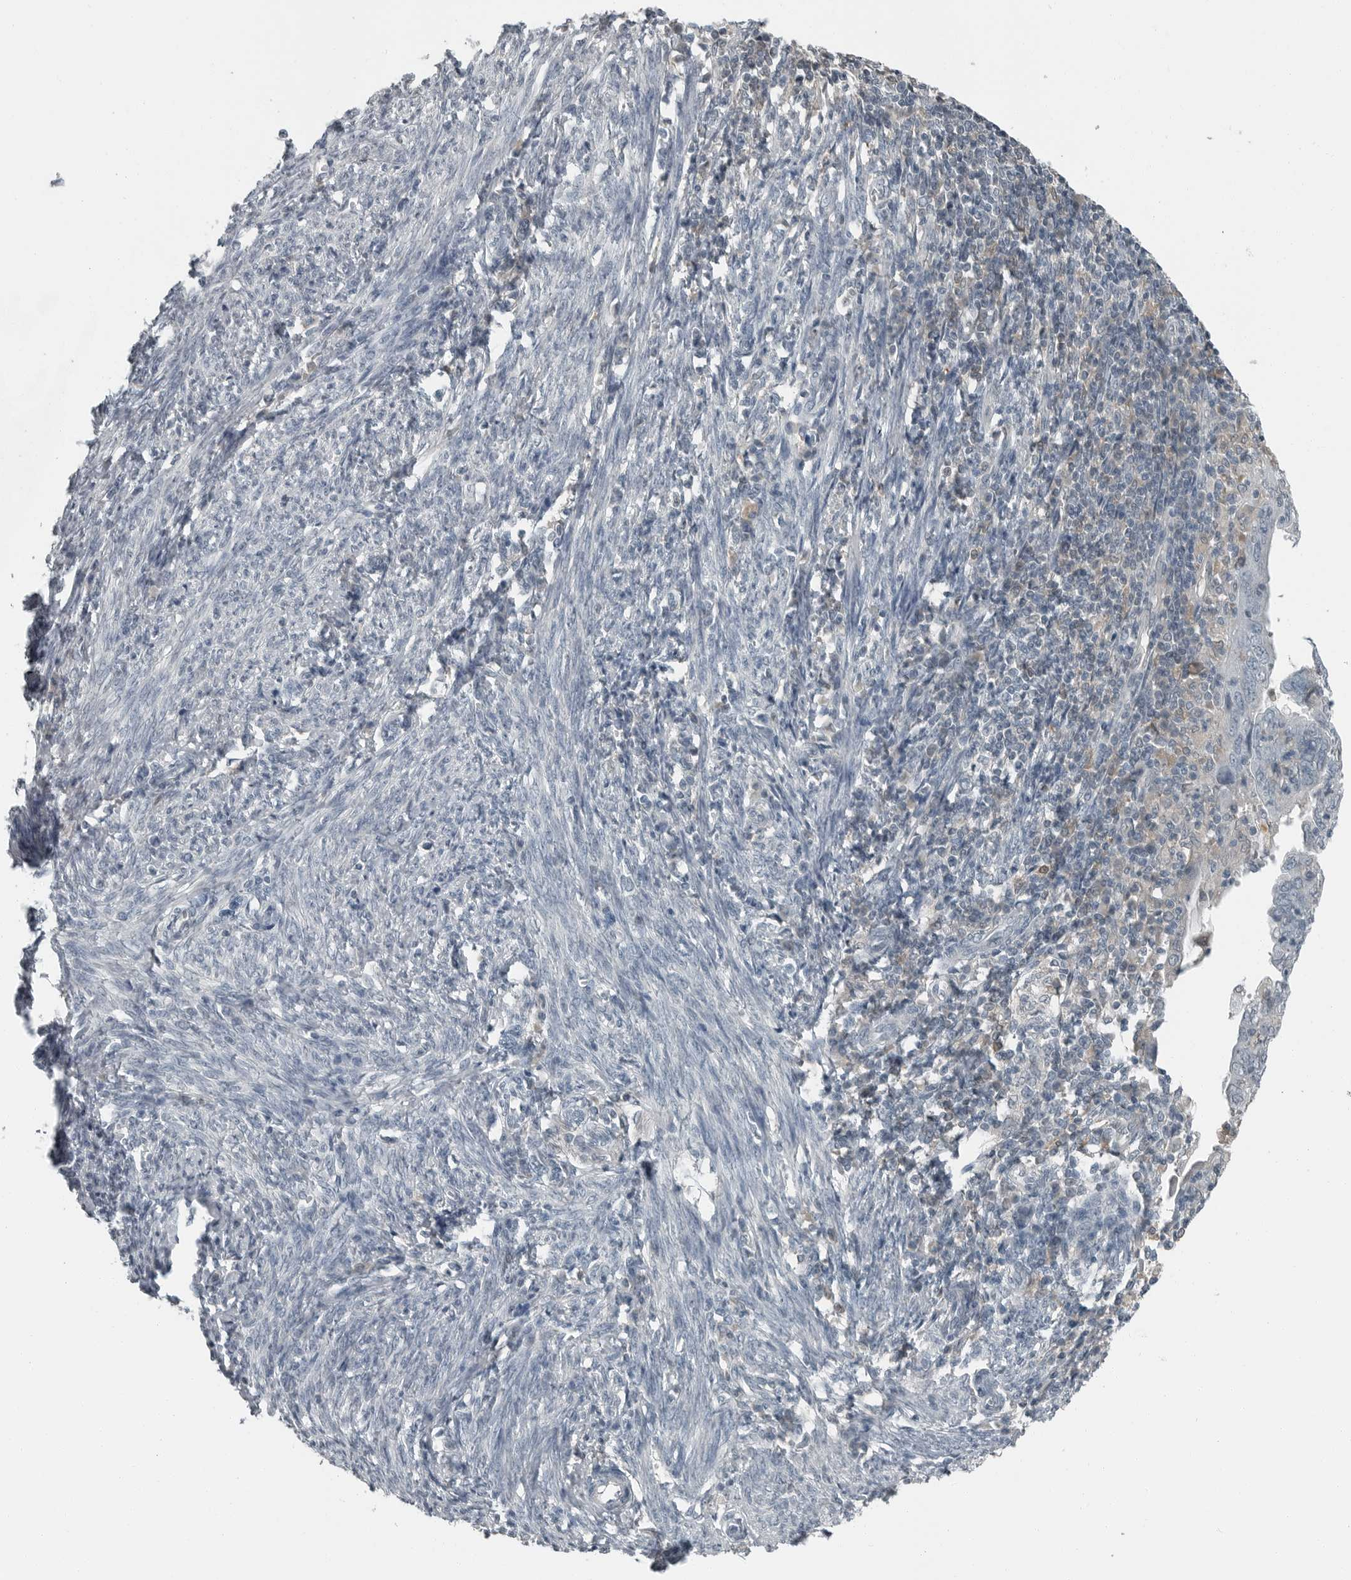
{"staining": {"intensity": "negative", "quantity": "none", "location": "none"}, "tissue": "endometrial cancer", "cell_type": "Tumor cells", "image_type": "cancer", "snomed": [{"axis": "morphology", "description": "Adenocarcinoma, NOS"}, {"axis": "topography", "description": "Uterus"}], "caption": "Tumor cells are negative for protein expression in human endometrial adenocarcinoma.", "gene": "KYAT1", "patient": {"sex": "female", "age": 77}}